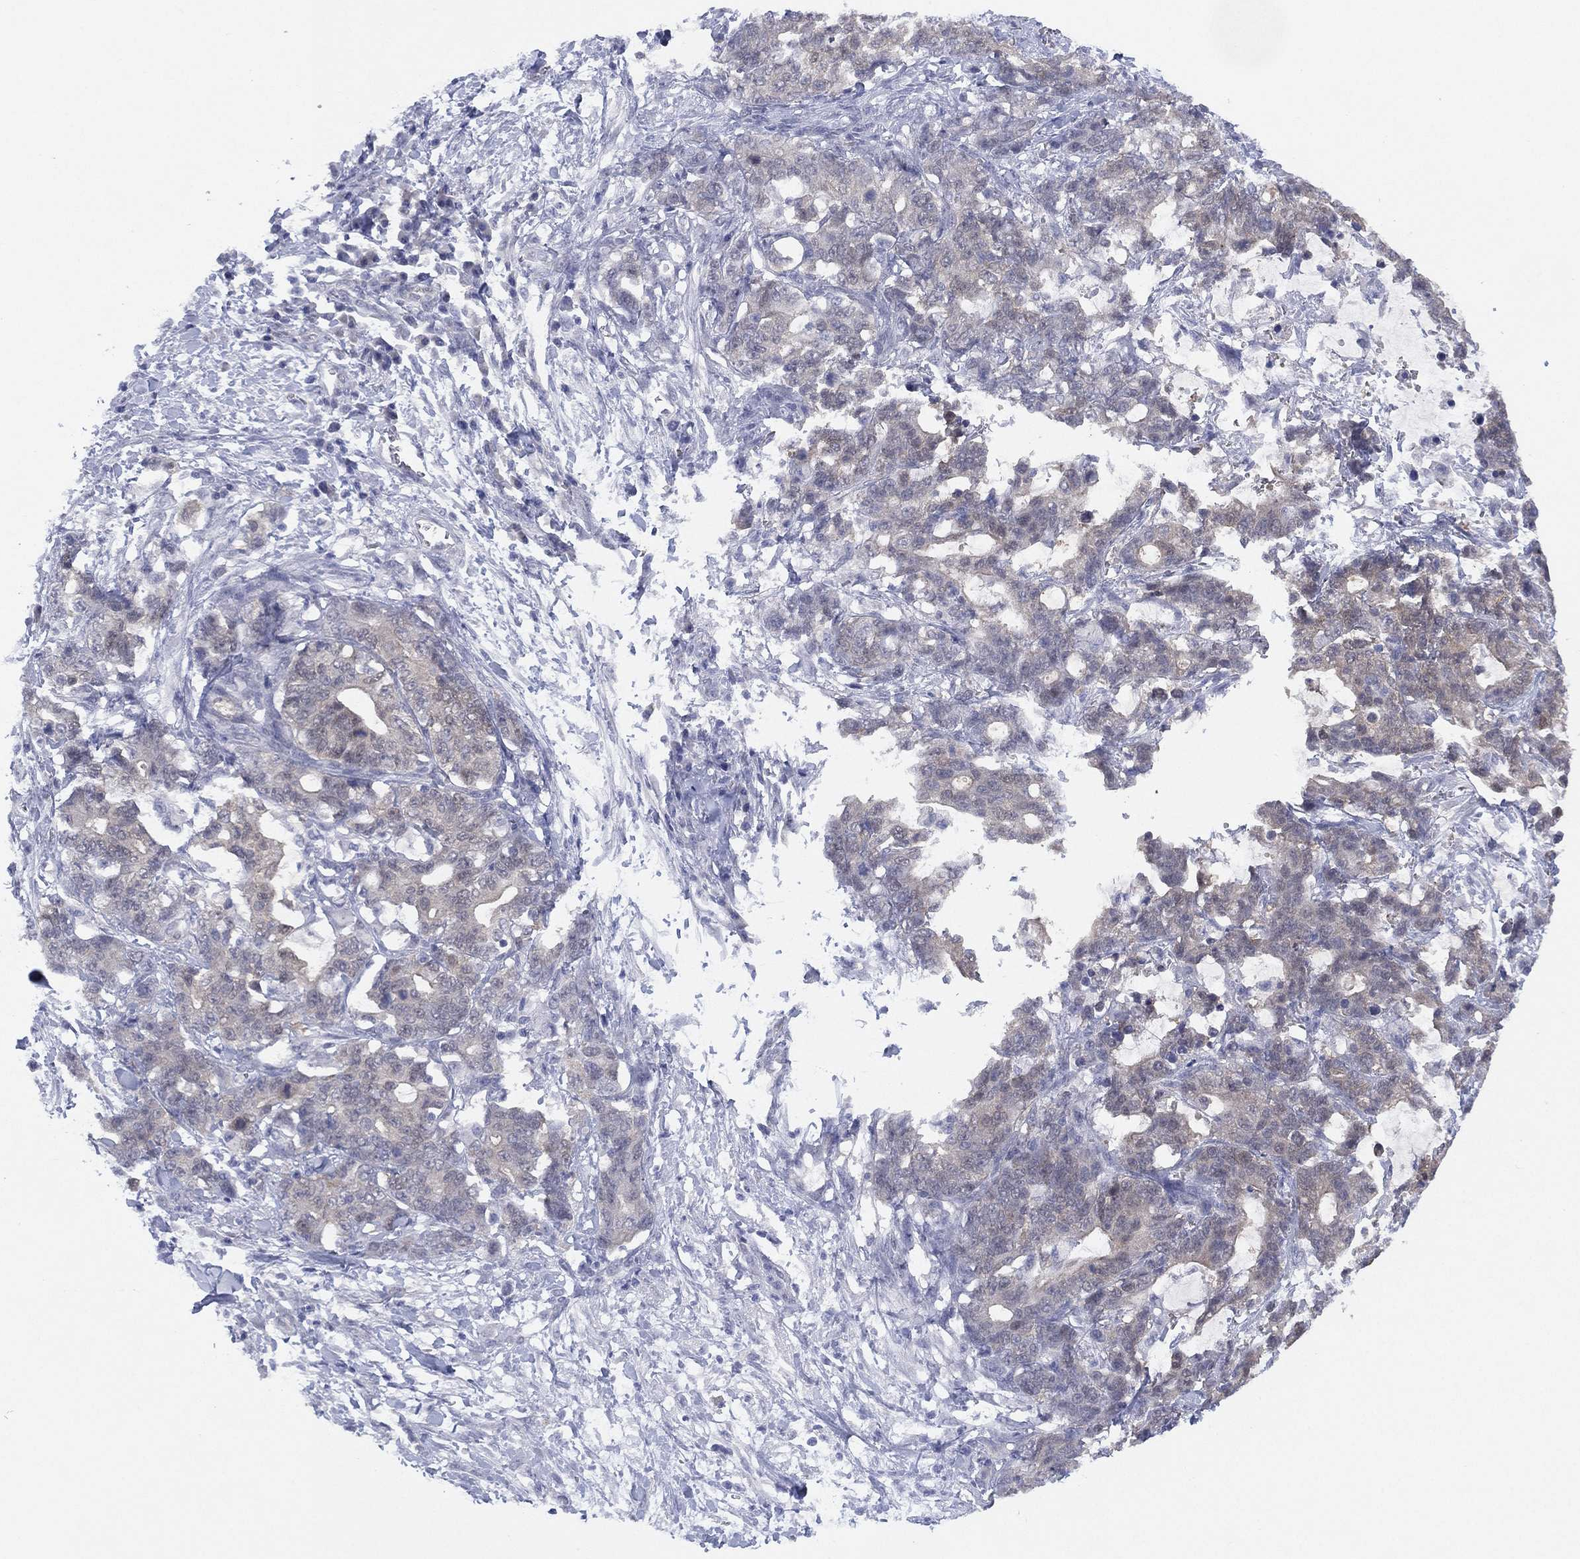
{"staining": {"intensity": "weak", "quantity": "<25%", "location": "cytoplasmic/membranous"}, "tissue": "stomach cancer", "cell_type": "Tumor cells", "image_type": "cancer", "snomed": [{"axis": "morphology", "description": "Normal tissue, NOS"}, {"axis": "morphology", "description": "Adenocarcinoma, NOS"}, {"axis": "topography", "description": "Stomach"}], "caption": "IHC photomicrograph of neoplastic tissue: human adenocarcinoma (stomach) stained with DAB displays no significant protein positivity in tumor cells. (Immunohistochemistry (ihc), brightfield microscopy, high magnification).", "gene": "DDAH1", "patient": {"sex": "female", "age": 64}}